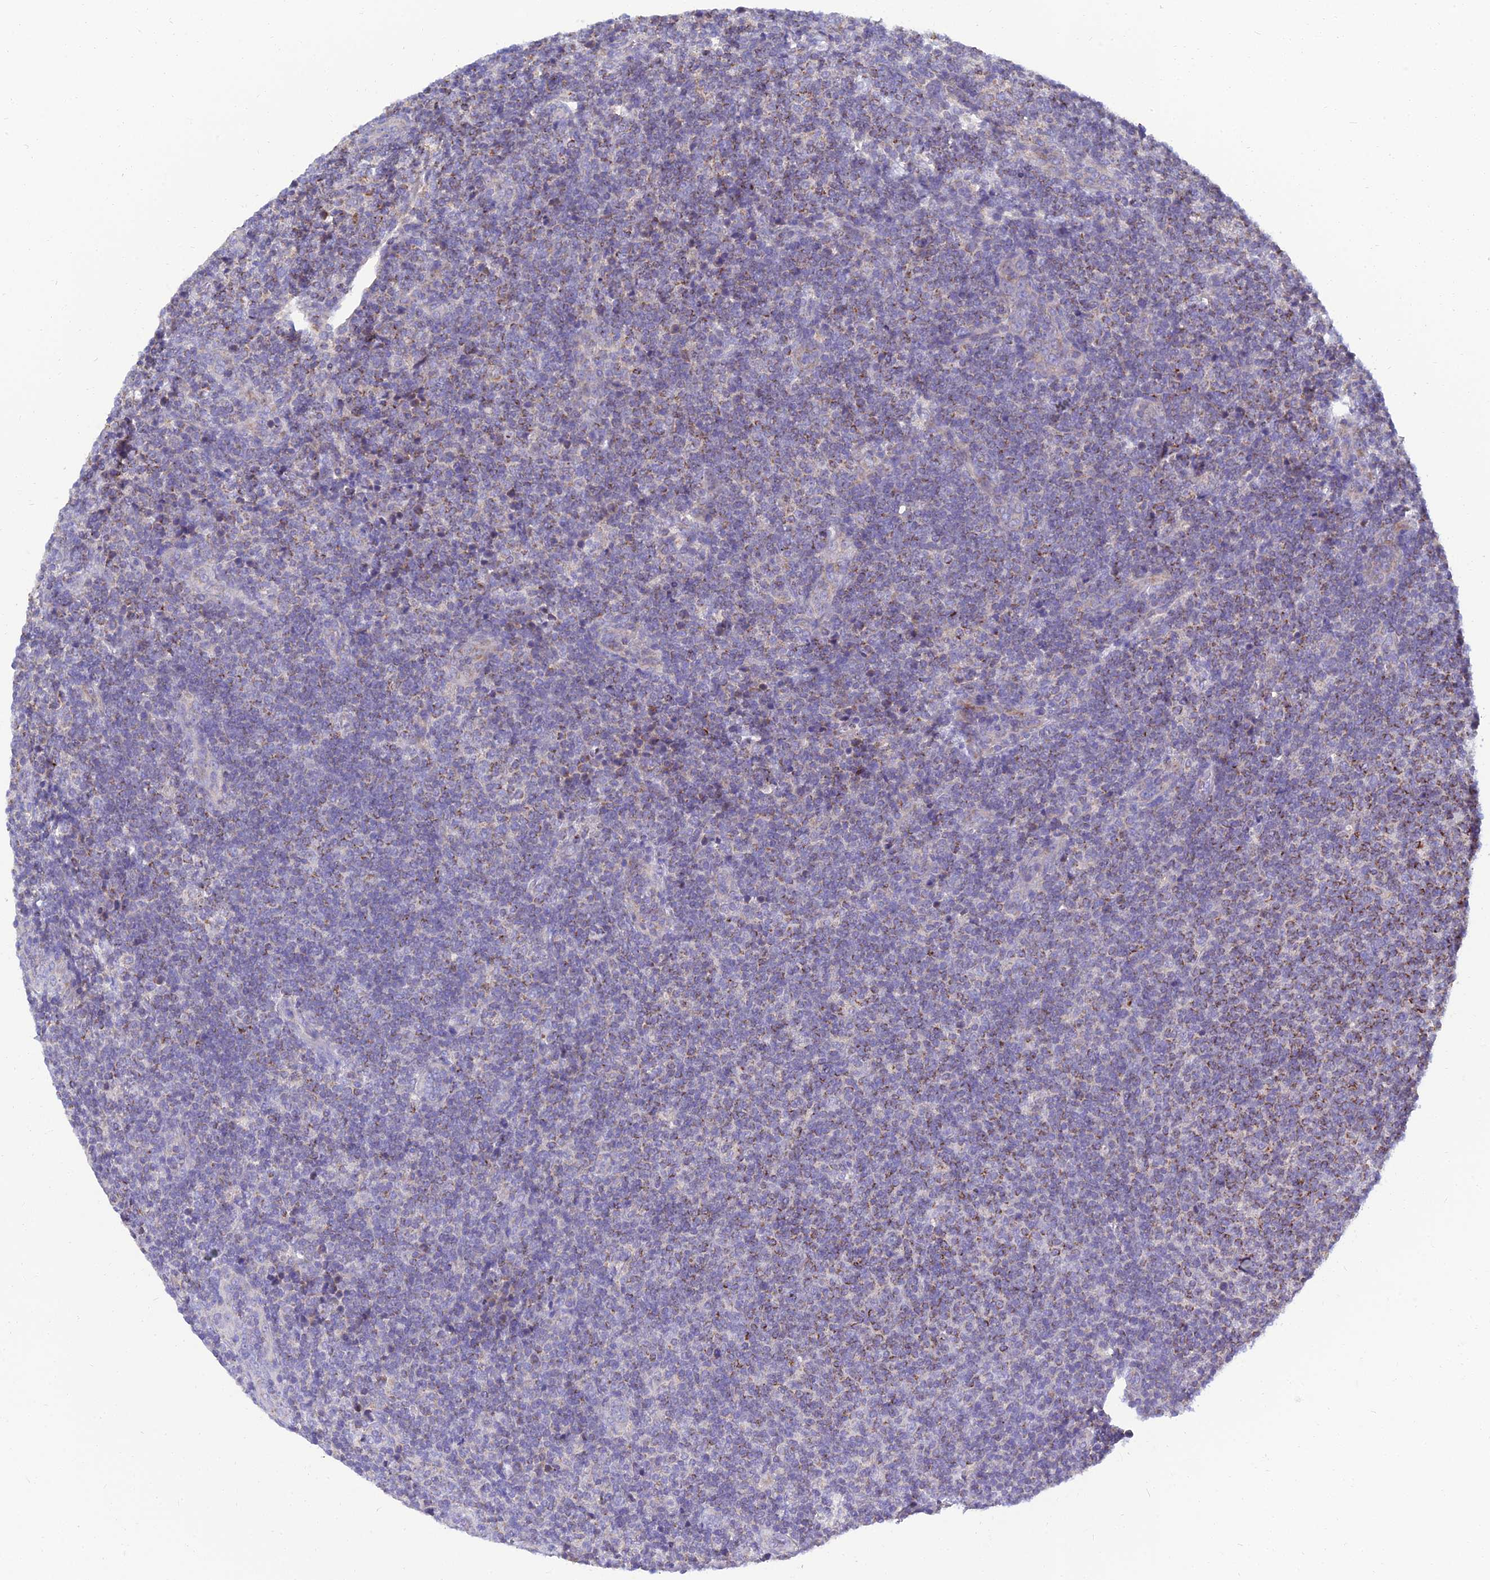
{"staining": {"intensity": "weak", "quantity": "25%-75%", "location": "cytoplasmic/membranous"}, "tissue": "lymphoma", "cell_type": "Tumor cells", "image_type": "cancer", "snomed": [{"axis": "morphology", "description": "Malignant lymphoma, non-Hodgkin's type, Low grade"}, {"axis": "topography", "description": "Lymph node"}], "caption": "There is low levels of weak cytoplasmic/membranous positivity in tumor cells of lymphoma, as demonstrated by immunohistochemical staining (brown color).", "gene": "NPY", "patient": {"sex": "male", "age": 66}}